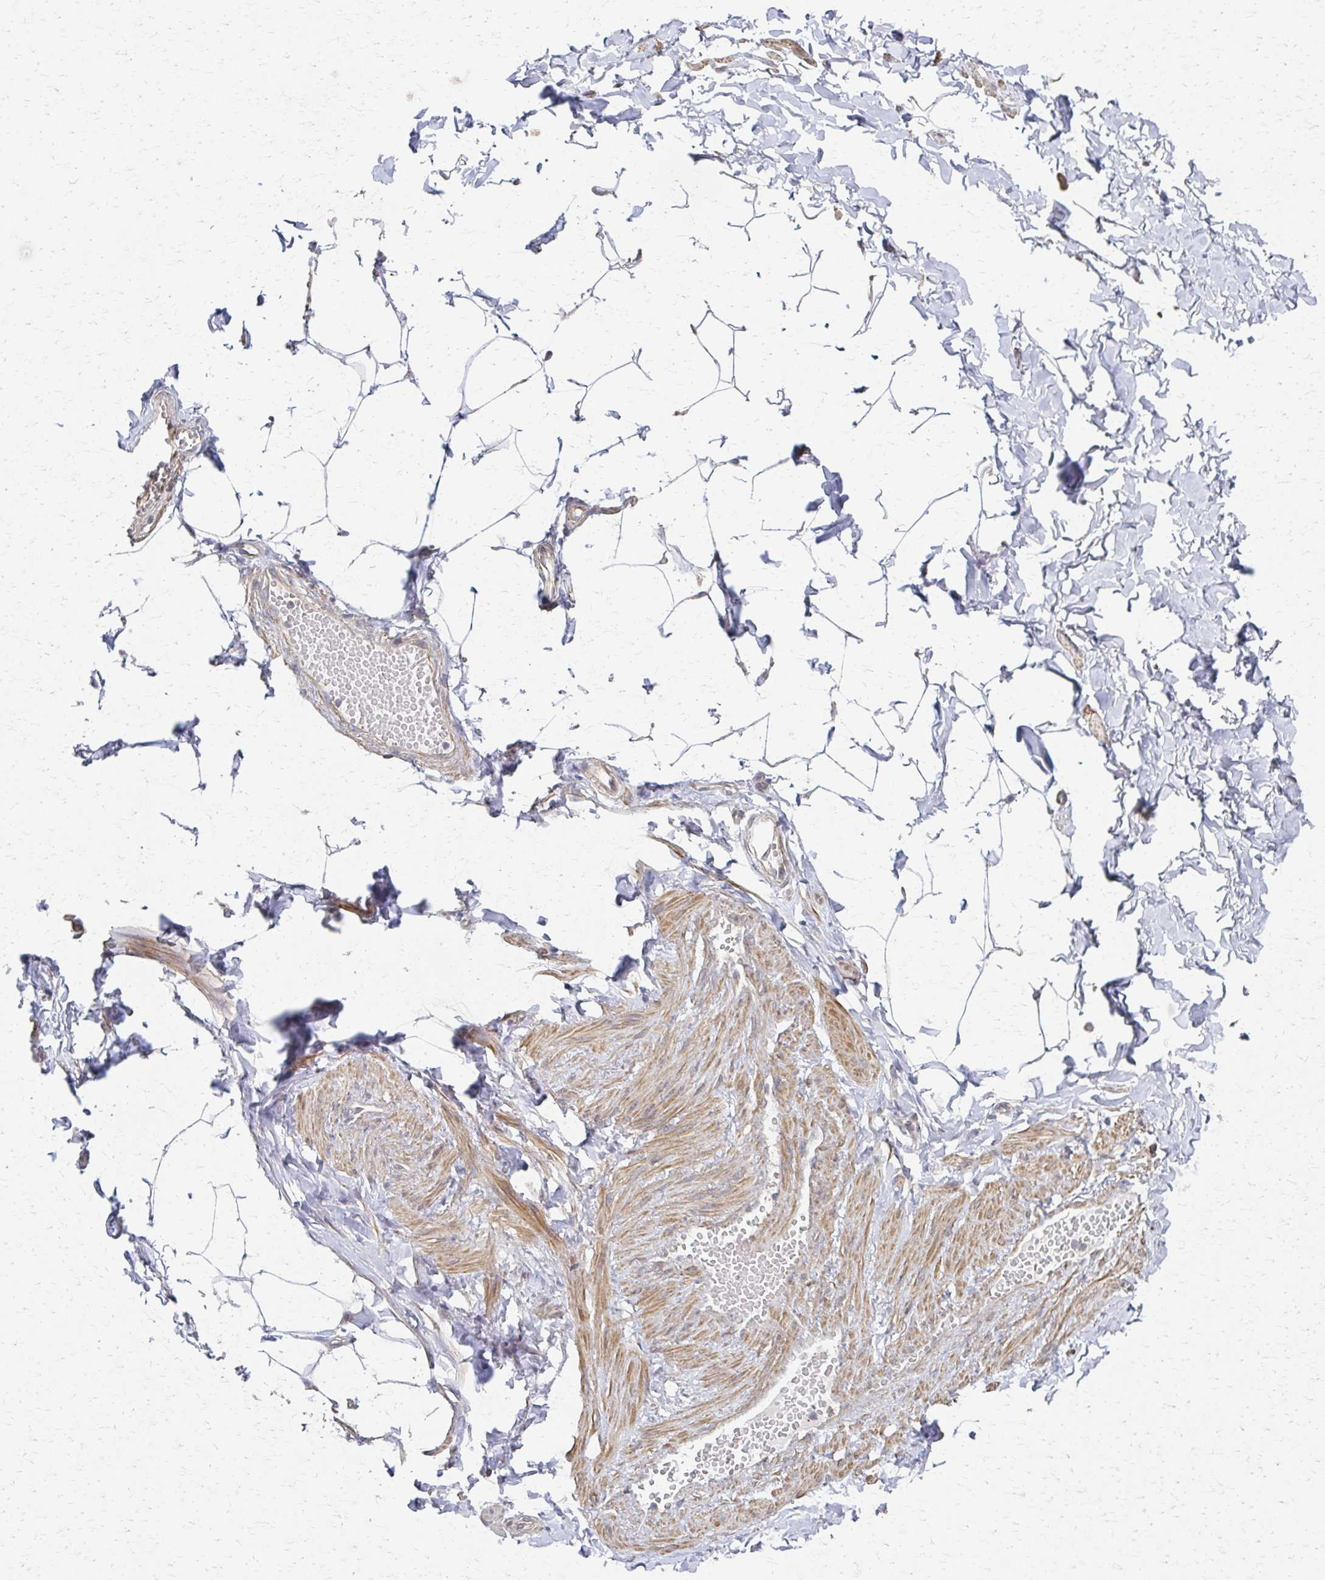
{"staining": {"intensity": "negative", "quantity": "none", "location": "none"}, "tissue": "adipose tissue", "cell_type": "Adipocytes", "image_type": "normal", "snomed": [{"axis": "morphology", "description": "Normal tissue, NOS"}, {"axis": "topography", "description": "Soft tissue"}, {"axis": "topography", "description": "Adipose tissue"}, {"axis": "topography", "description": "Vascular tissue"}, {"axis": "topography", "description": "Peripheral nerve tissue"}], "caption": "A histopathology image of adipose tissue stained for a protein reveals no brown staining in adipocytes. The staining was performed using DAB to visualize the protein expression in brown, while the nuclei were stained in blue with hematoxylin (Magnification: 20x).", "gene": "EOLA1", "patient": {"sex": "male", "age": 29}}